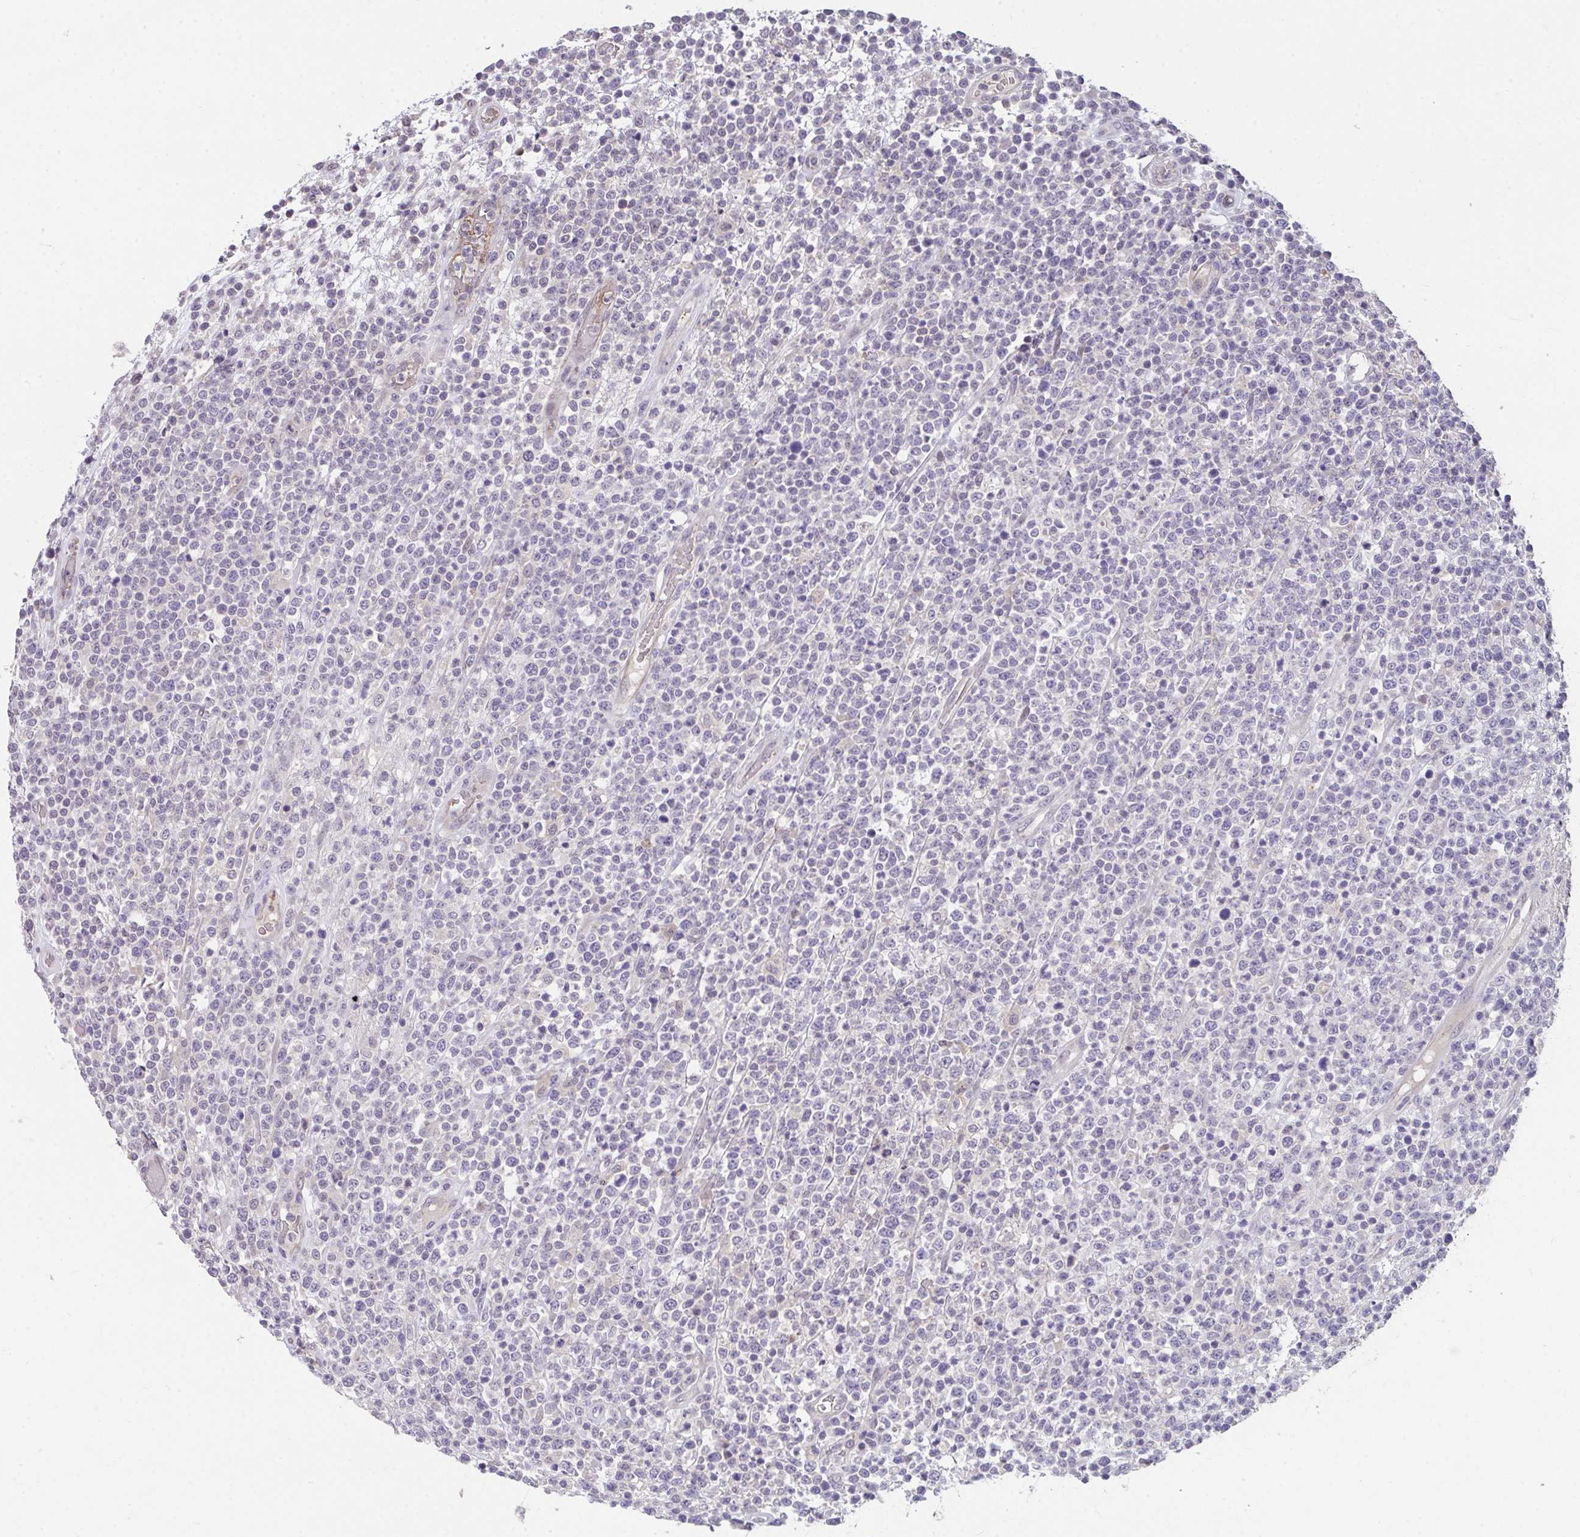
{"staining": {"intensity": "negative", "quantity": "none", "location": "none"}, "tissue": "lymphoma", "cell_type": "Tumor cells", "image_type": "cancer", "snomed": [{"axis": "morphology", "description": "Malignant lymphoma, non-Hodgkin's type, High grade"}, {"axis": "topography", "description": "Colon"}], "caption": "This is an immunohistochemistry photomicrograph of human malignant lymphoma, non-Hodgkin's type (high-grade). There is no staining in tumor cells.", "gene": "GLTPD2", "patient": {"sex": "female", "age": 53}}